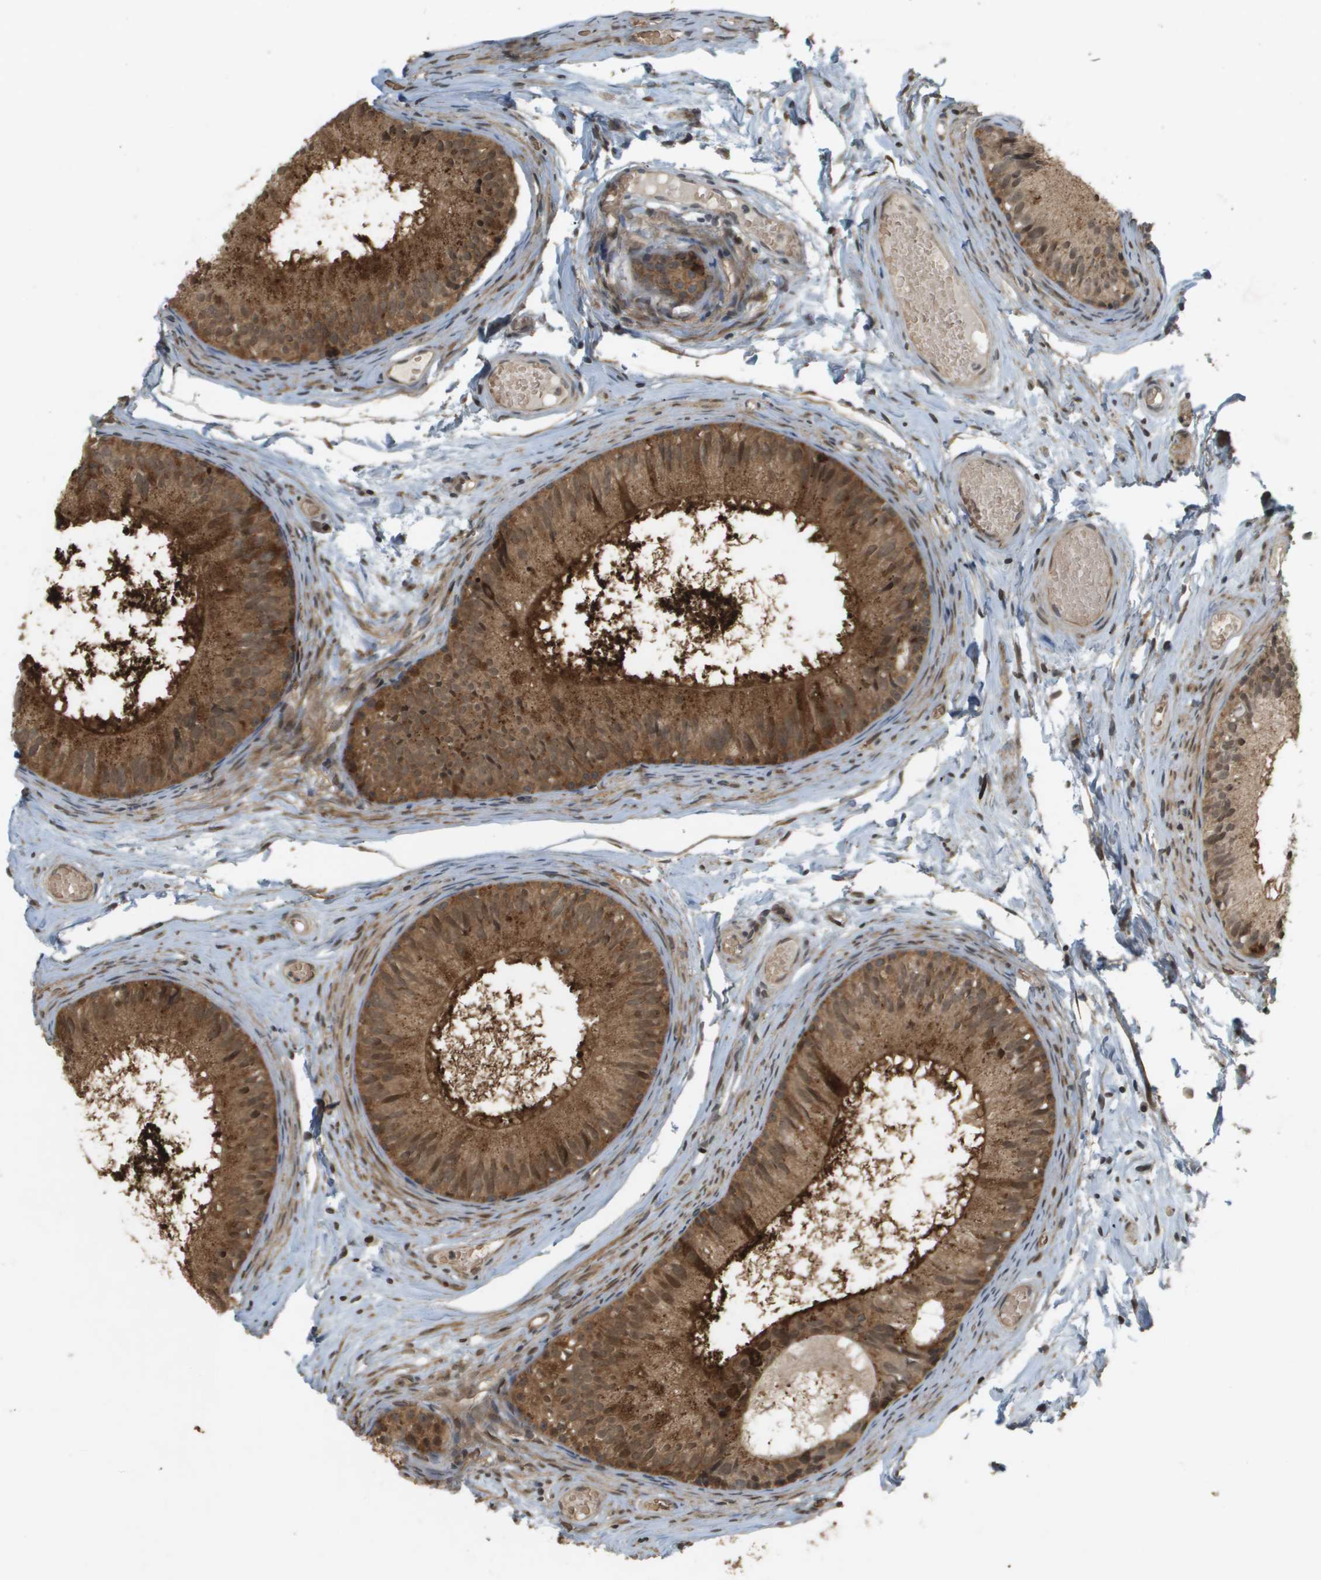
{"staining": {"intensity": "moderate", "quantity": ">75%", "location": "cytoplasmic/membranous"}, "tissue": "epididymis", "cell_type": "Glandular cells", "image_type": "normal", "snomed": [{"axis": "morphology", "description": "Normal tissue, NOS"}, {"axis": "topography", "description": "Epididymis"}], "caption": "IHC of normal human epididymis exhibits medium levels of moderate cytoplasmic/membranous positivity in about >75% of glandular cells. (brown staining indicates protein expression, while blue staining denotes nuclei).", "gene": "RAB21", "patient": {"sex": "male", "age": 46}}